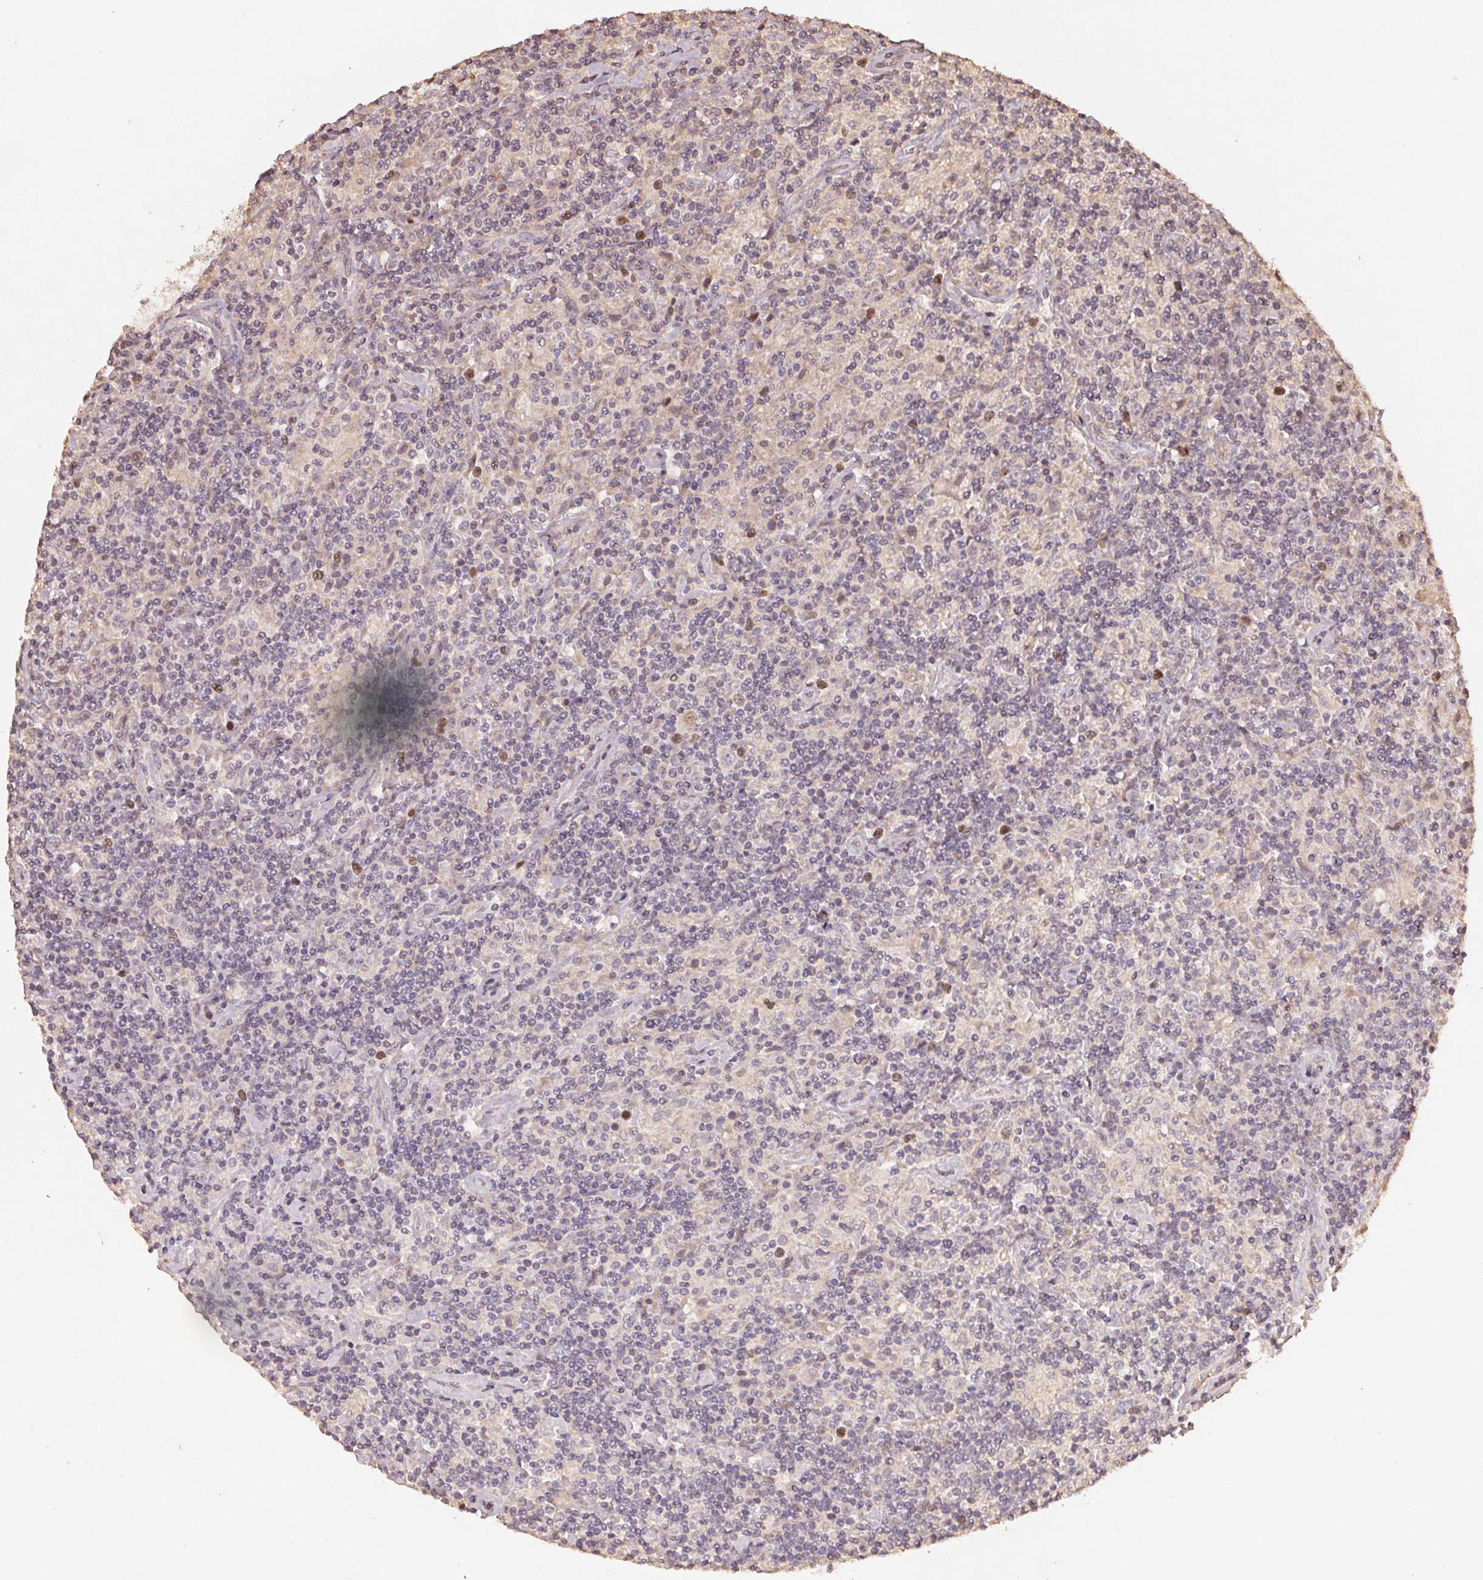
{"staining": {"intensity": "moderate", "quantity": "<25%", "location": "nuclear"}, "tissue": "lymphoma", "cell_type": "Tumor cells", "image_type": "cancer", "snomed": [{"axis": "morphology", "description": "Hodgkin's disease, NOS"}, {"axis": "topography", "description": "Lymph node"}], "caption": "High-power microscopy captured an immunohistochemistry (IHC) micrograph of Hodgkin's disease, revealing moderate nuclear expression in about <25% of tumor cells. Nuclei are stained in blue.", "gene": "CENPF", "patient": {"sex": "male", "age": 70}}